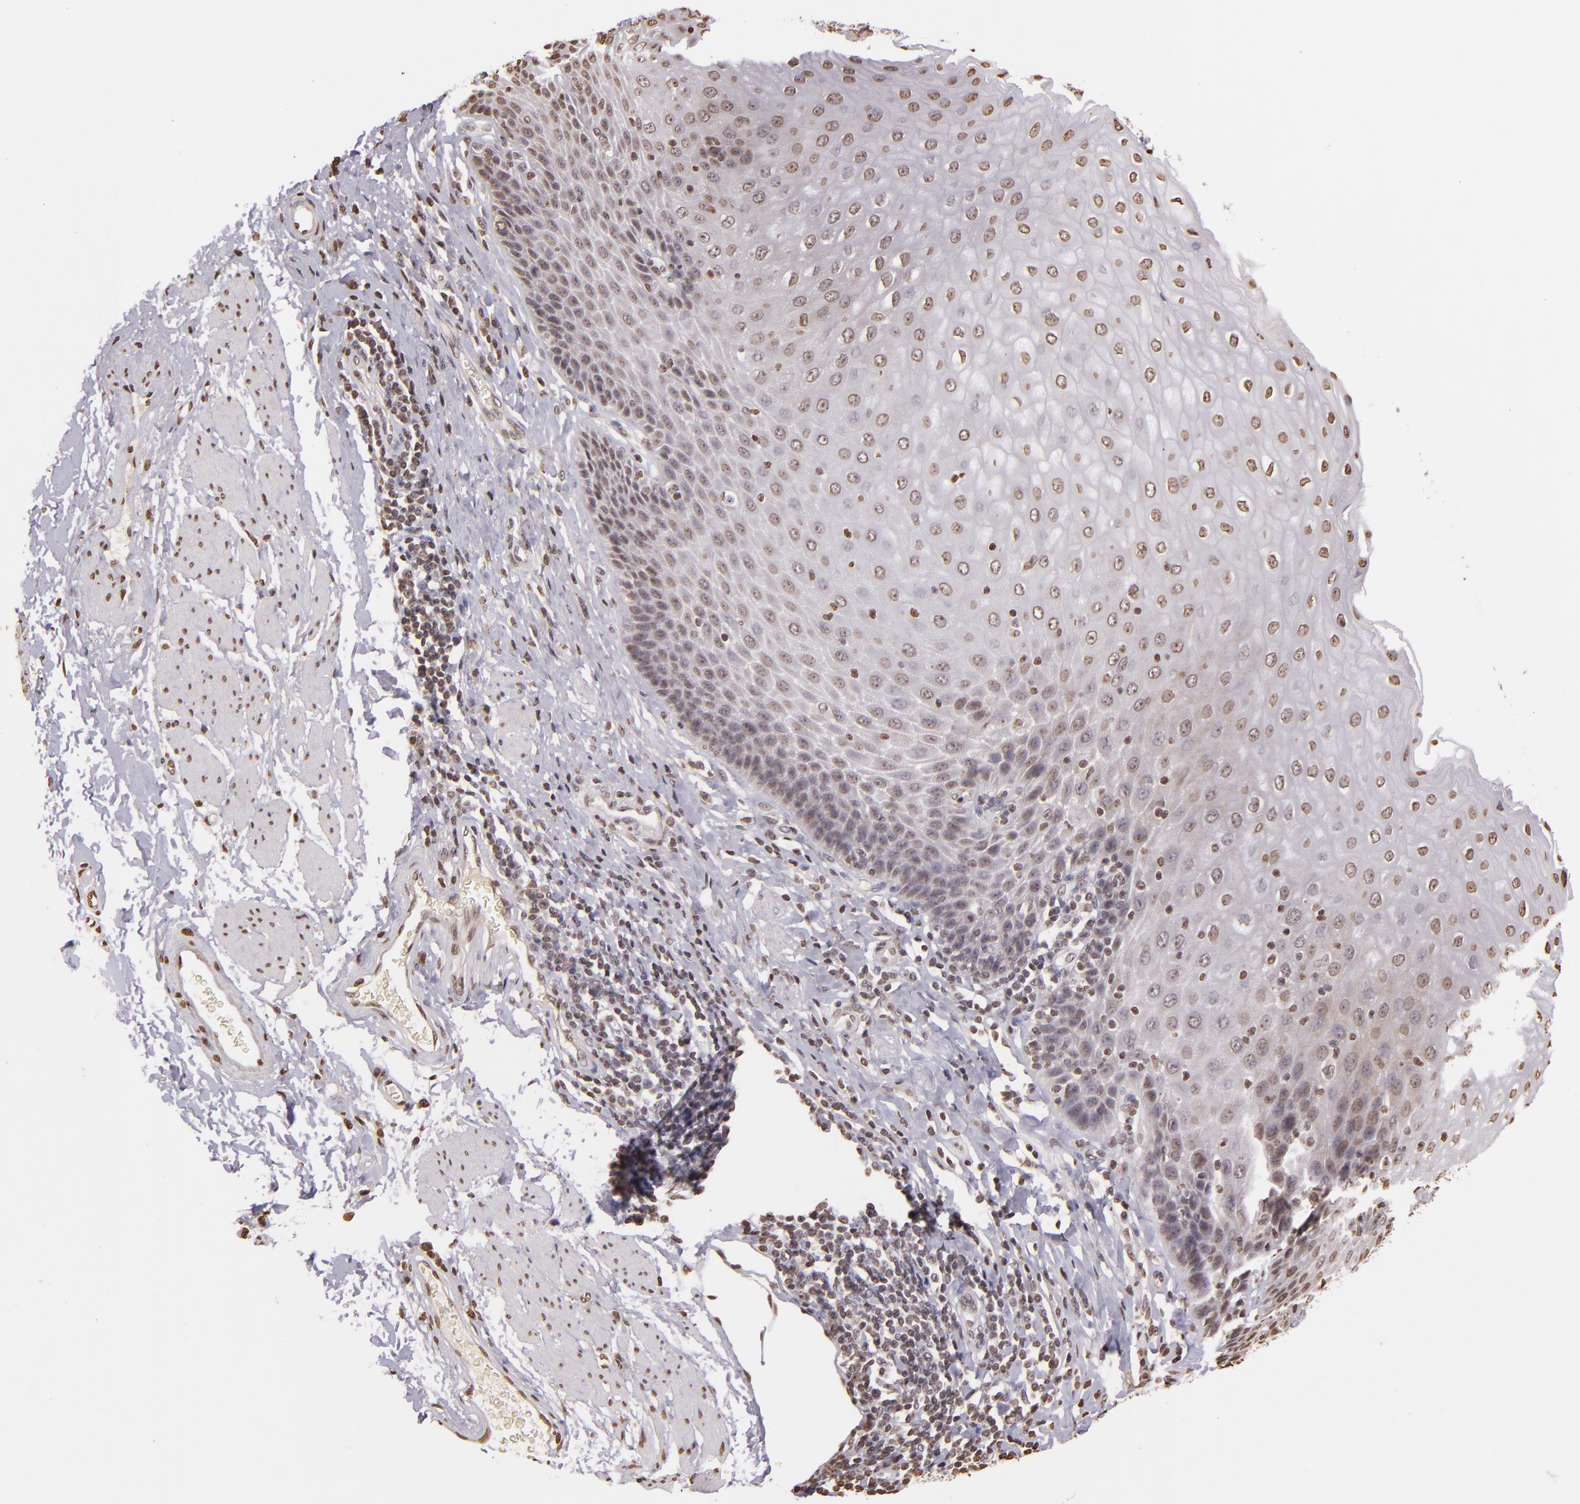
{"staining": {"intensity": "moderate", "quantity": ">75%", "location": "nuclear"}, "tissue": "esophagus", "cell_type": "Squamous epithelial cells", "image_type": "normal", "snomed": [{"axis": "morphology", "description": "Normal tissue, NOS"}, {"axis": "topography", "description": "Esophagus"}], "caption": "About >75% of squamous epithelial cells in unremarkable esophagus exhibit moderate nuclear protein expression as visualized by brown immunohistochemical staining.", "gene": "THRB", "patient": {"sex": "female", "age": 61}}